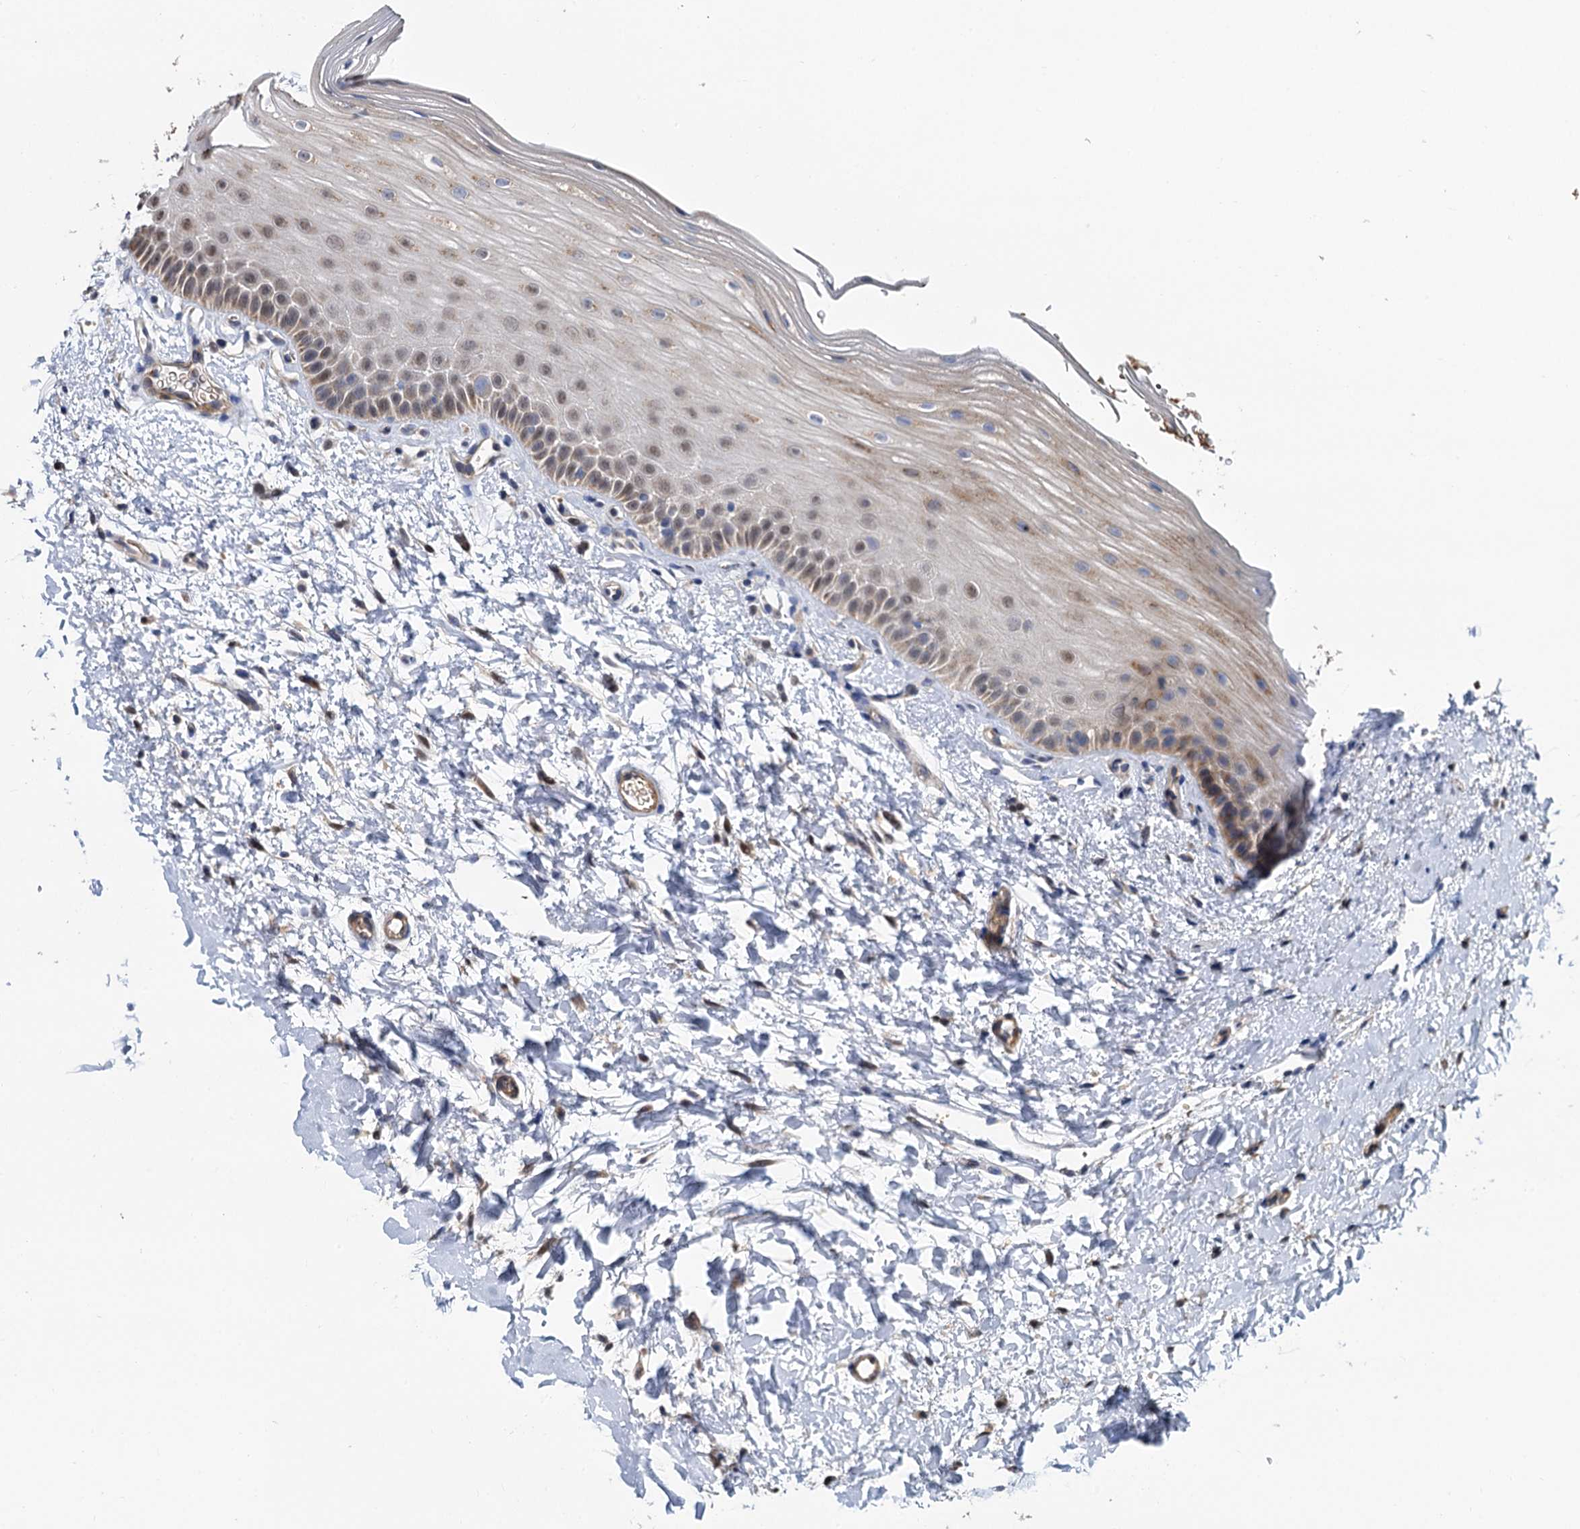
{"staining": {"intensity": "moderate", "quantity": "<25%", "location": "cytoplasmic/membranous"}, "tissue": "oral mucosa", "cell_type": "Squamous epithelial cells", "image_type": "normal", "snomed": [{"axis": "morphology", "description": "Normal tissue, NOS"}, {"axis": "topography", "description": "Oral tissue"}], "caption": "IHC image of normal oral mucosa: oral mucosa stained using immunohistochemistry demonstrates low levels of moderate protein expression localized specifically in the cytoplasmic/membranous of squamous epithelial cells, appearing as a cytoplasmic/membranous brown color.", "gene": "ALKBH7", "patient": {"sex": "female", "age": 56}}